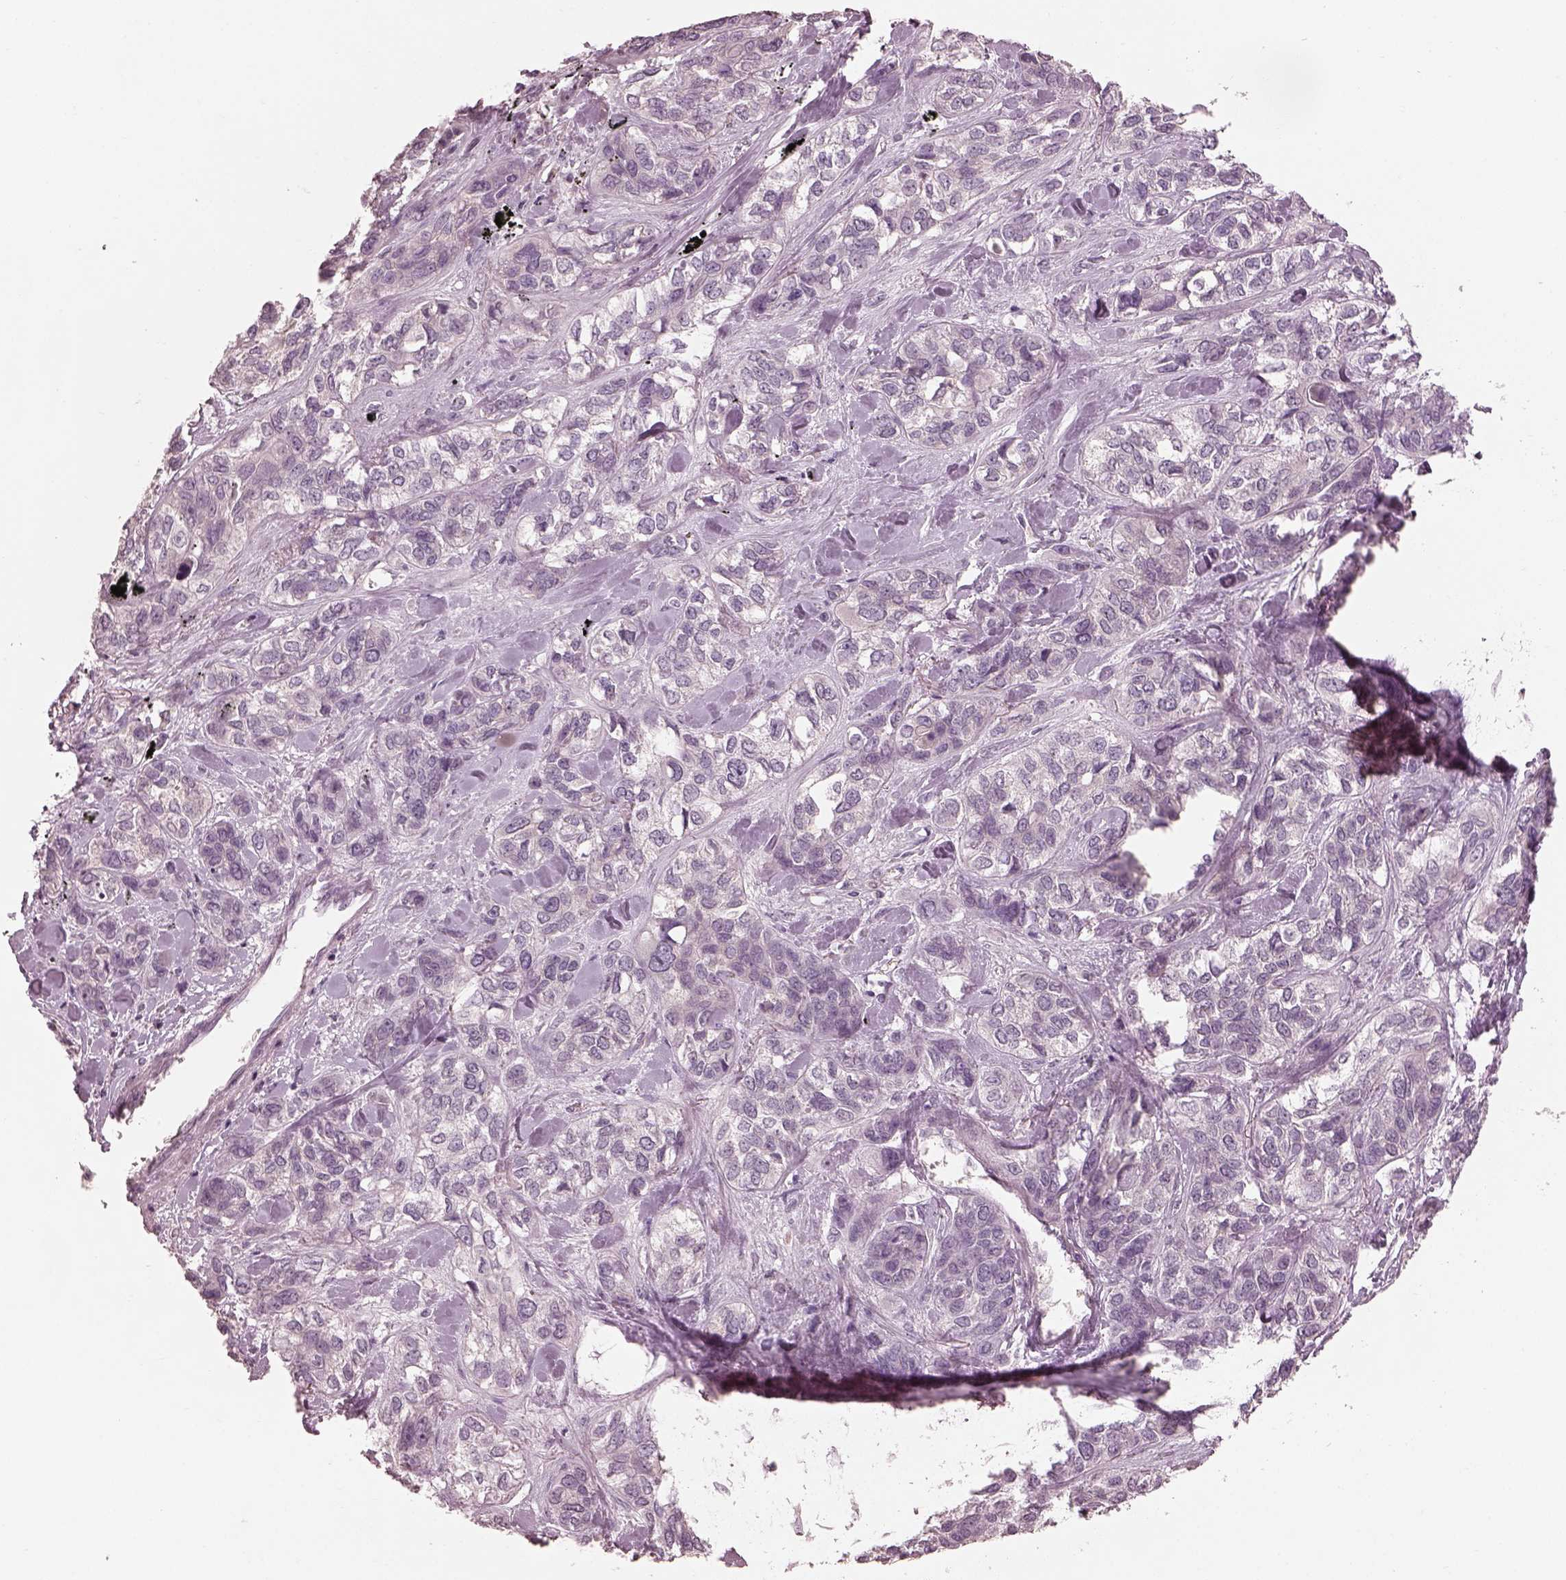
{"staining": {"intensity": "negative", "quantity": "none", "location": "none"}, "tissue": "lung cancer", "cell_type": "Tumor cells", "image_type": "cancer", "snomed": [{"axis": "morphology", "description": "Squamous cell carcinoma, NOS"}, {"axis": "topography", "description": "Lung"}], "caption": "High power microscopy image of an immunohistochemistry (IHC) histopathology image of lung cancer, revealing no significant positivity in tumor cells.", "gene": "PRKACG", "patient": {"sex": "female", "age": 70}}